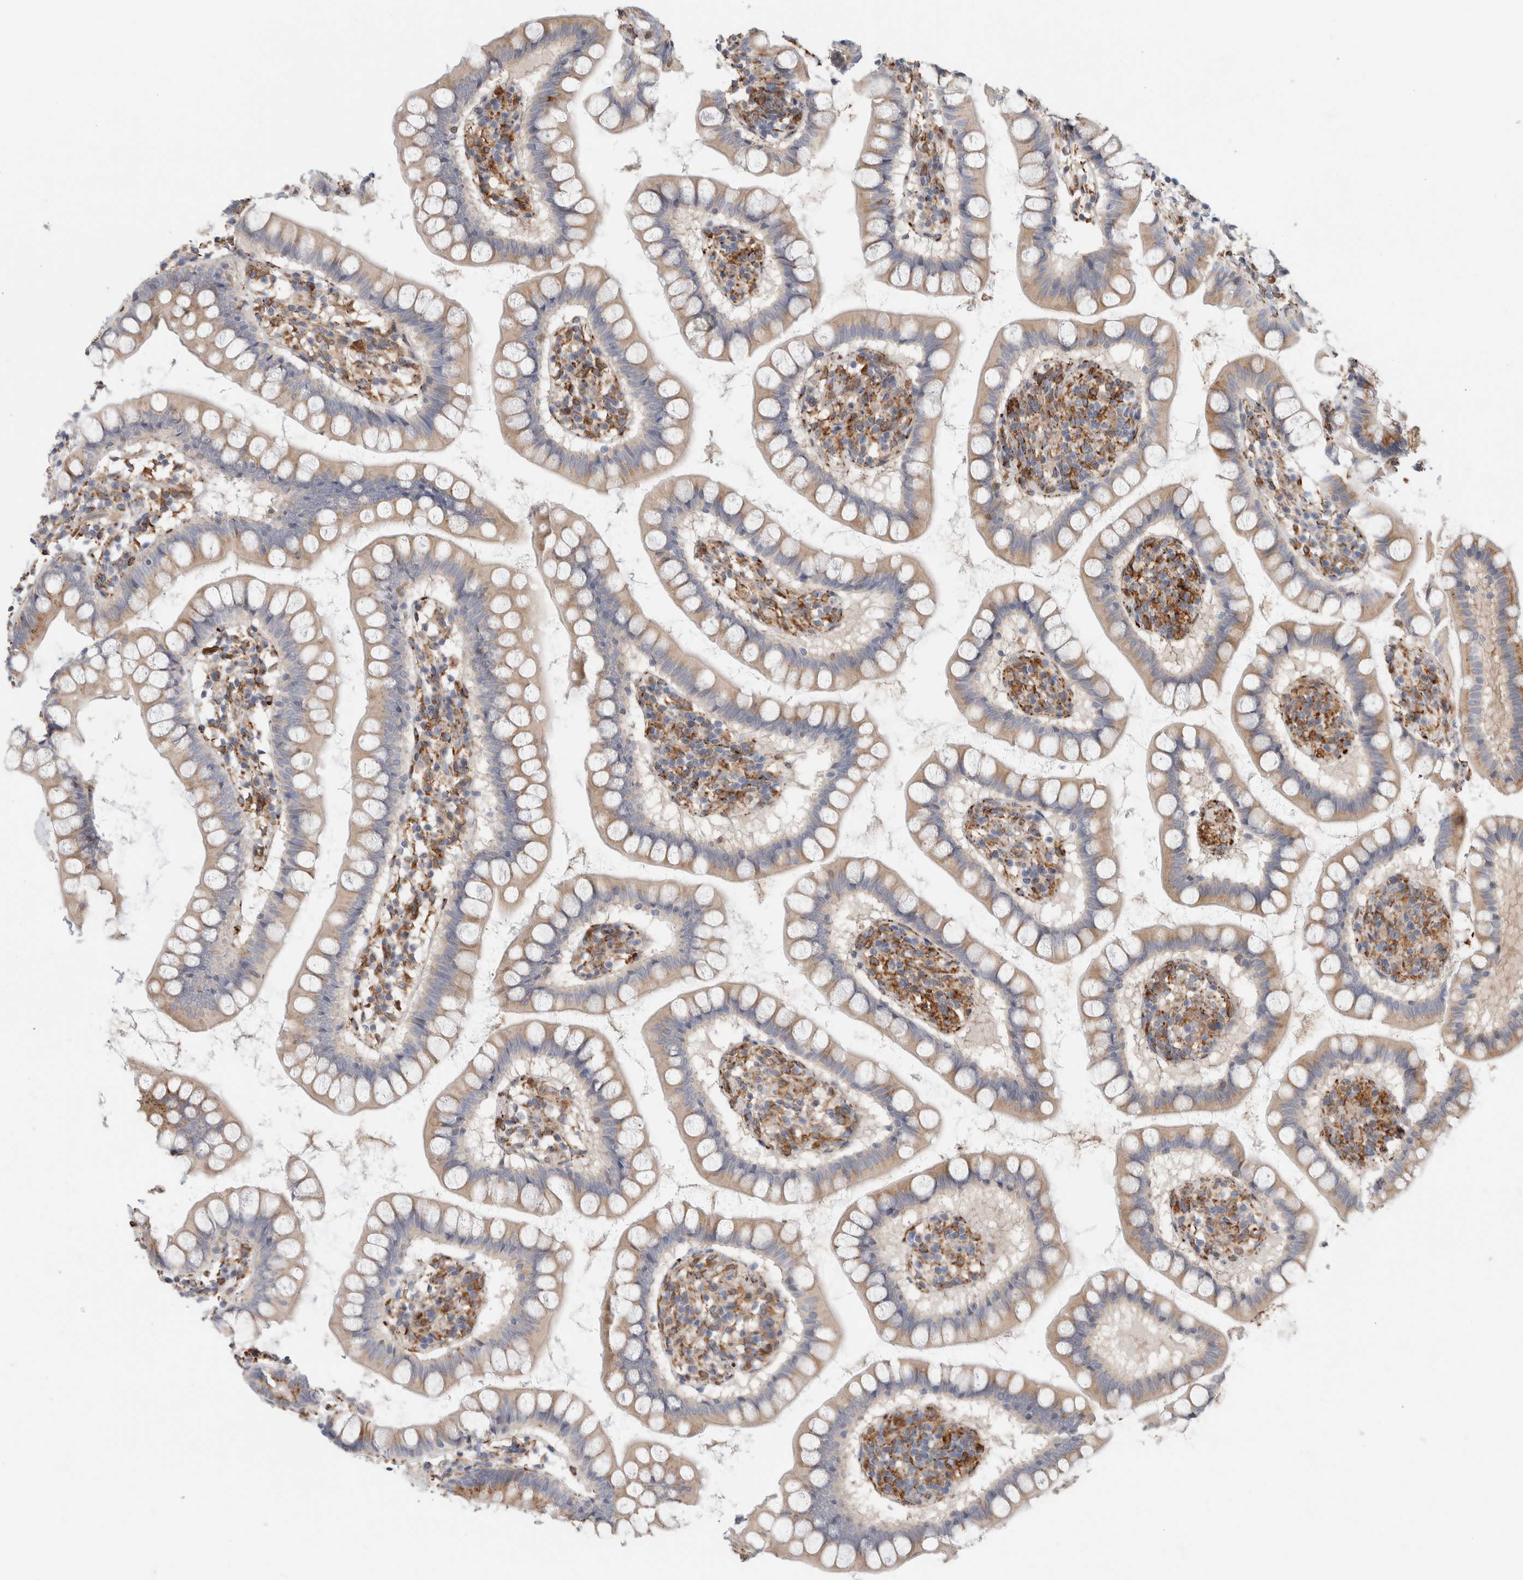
{"staining": {"intensity": "moderate", "quantity": "25%-75%", "location": "cytoplasmic/membranous"}, "tissue": "small intestine", "cell_type": "Glandular cells", "image_type": "normal", "snomed": [{"axis": "morphology", "description": "Normal tissue, NOS"}, {"axis": "topography", "description": "Small intestine"}], "caption": "The micrograph exhibits a brown stain indicating the presence of a protein in the cytoplasmic/membranous of glandular cells in small intestine. Using DAB (brown) and hematoxylin (blue) stains, captured at high magnification using brightfield microscopy.", "gene": "P4HA1", "patient": {"sex": "female", "age": 84}}